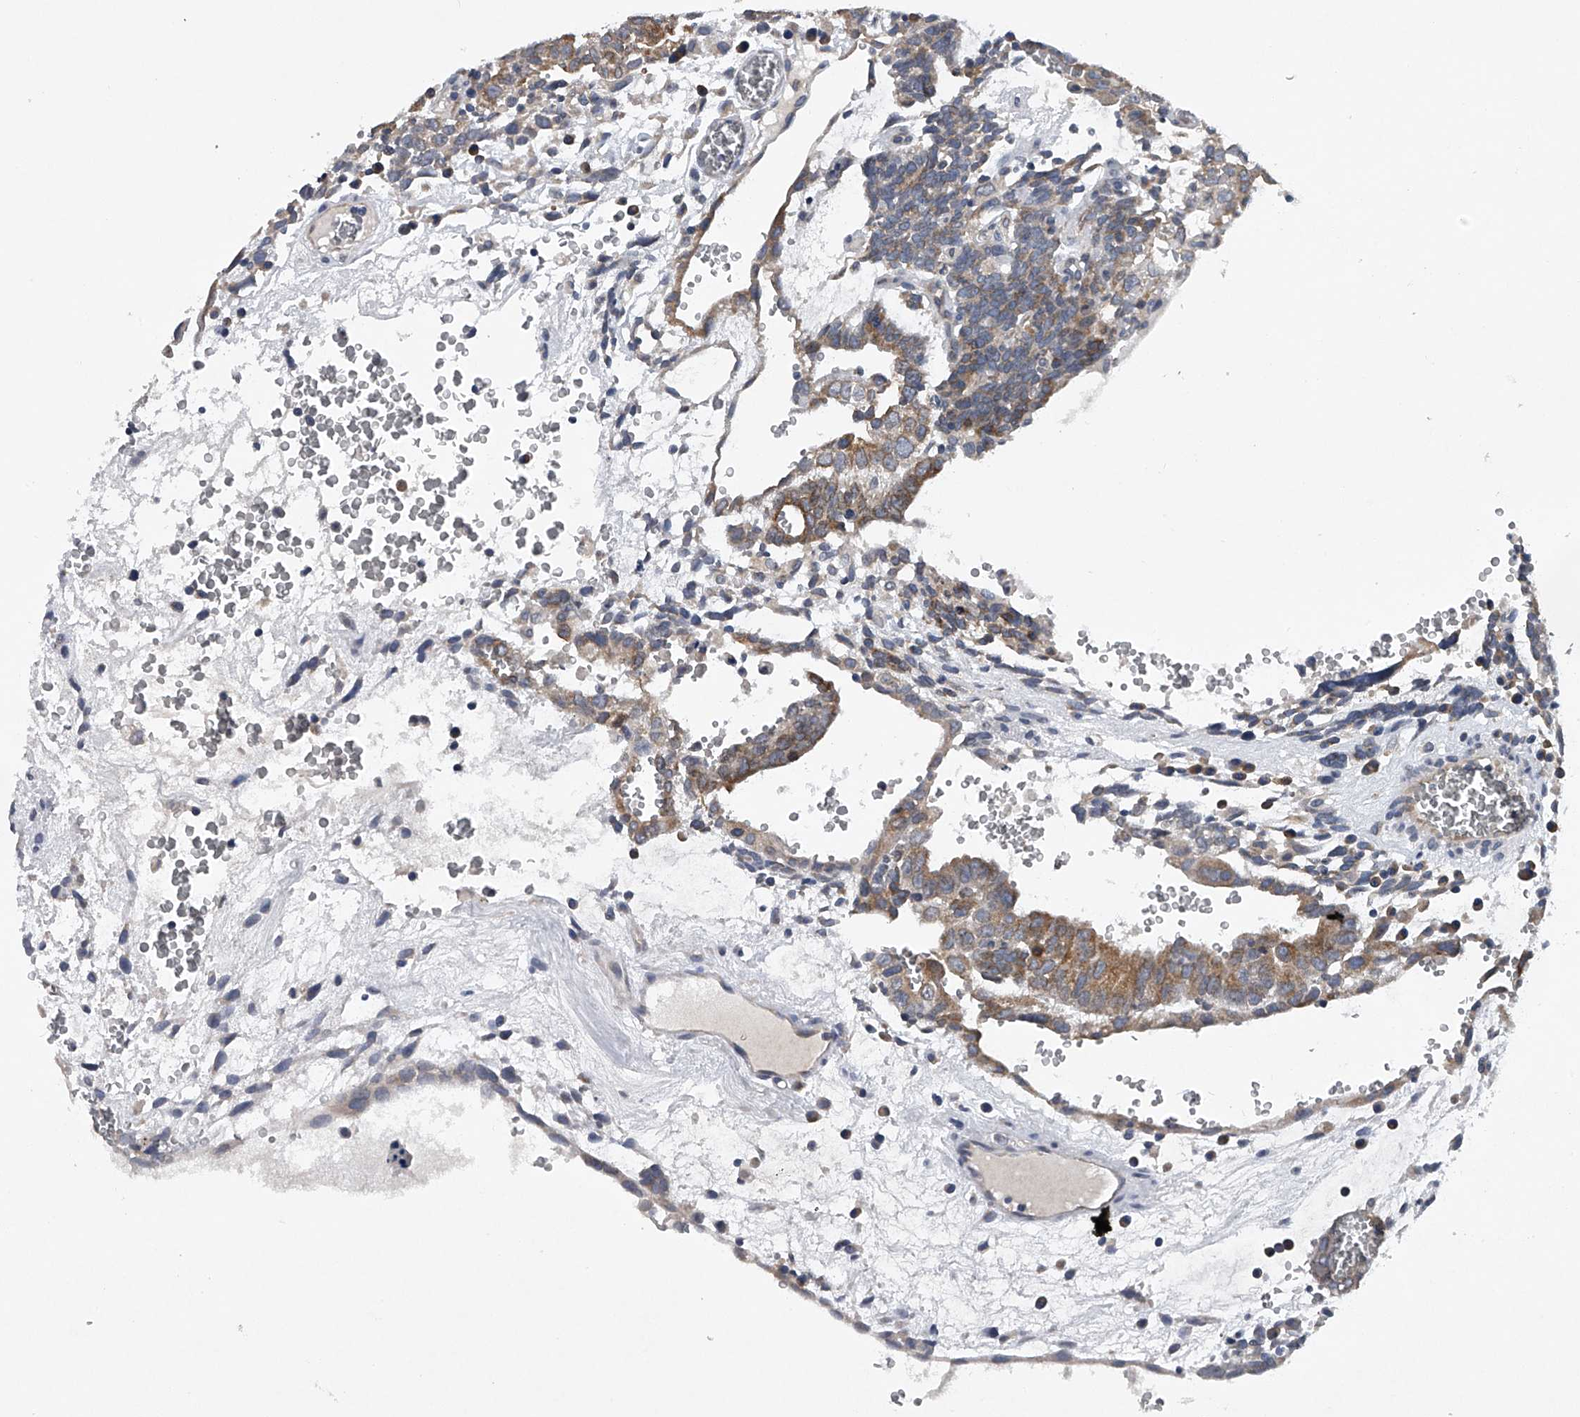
{"staining": {"intensity": "moderate", "quantity": "25%-75%", "location": "cytoplasmic/membranous"}, "tissue": "testis cancer", "cell_type": "Tumor cells", "image_type": "cancer", "snomed": [{"axis": "morphology", "description": "Seminoma, NOS"}, {"axis": "morphology", "description": "Carcinoma, Embryonal, NOS"}, {"axis": "topography", "description": "Testis"}], "caption": "An immunohistochemistry (IHC) photomicrograph of neoplastic tissue is shown. Protein staining in brown labels moderate cytoplasmic/membranous positivity in embryonal carcinoma (testis) within tumor cells.", "gene": "RNF5", "patient": {"sex": "male", "age": 52}}